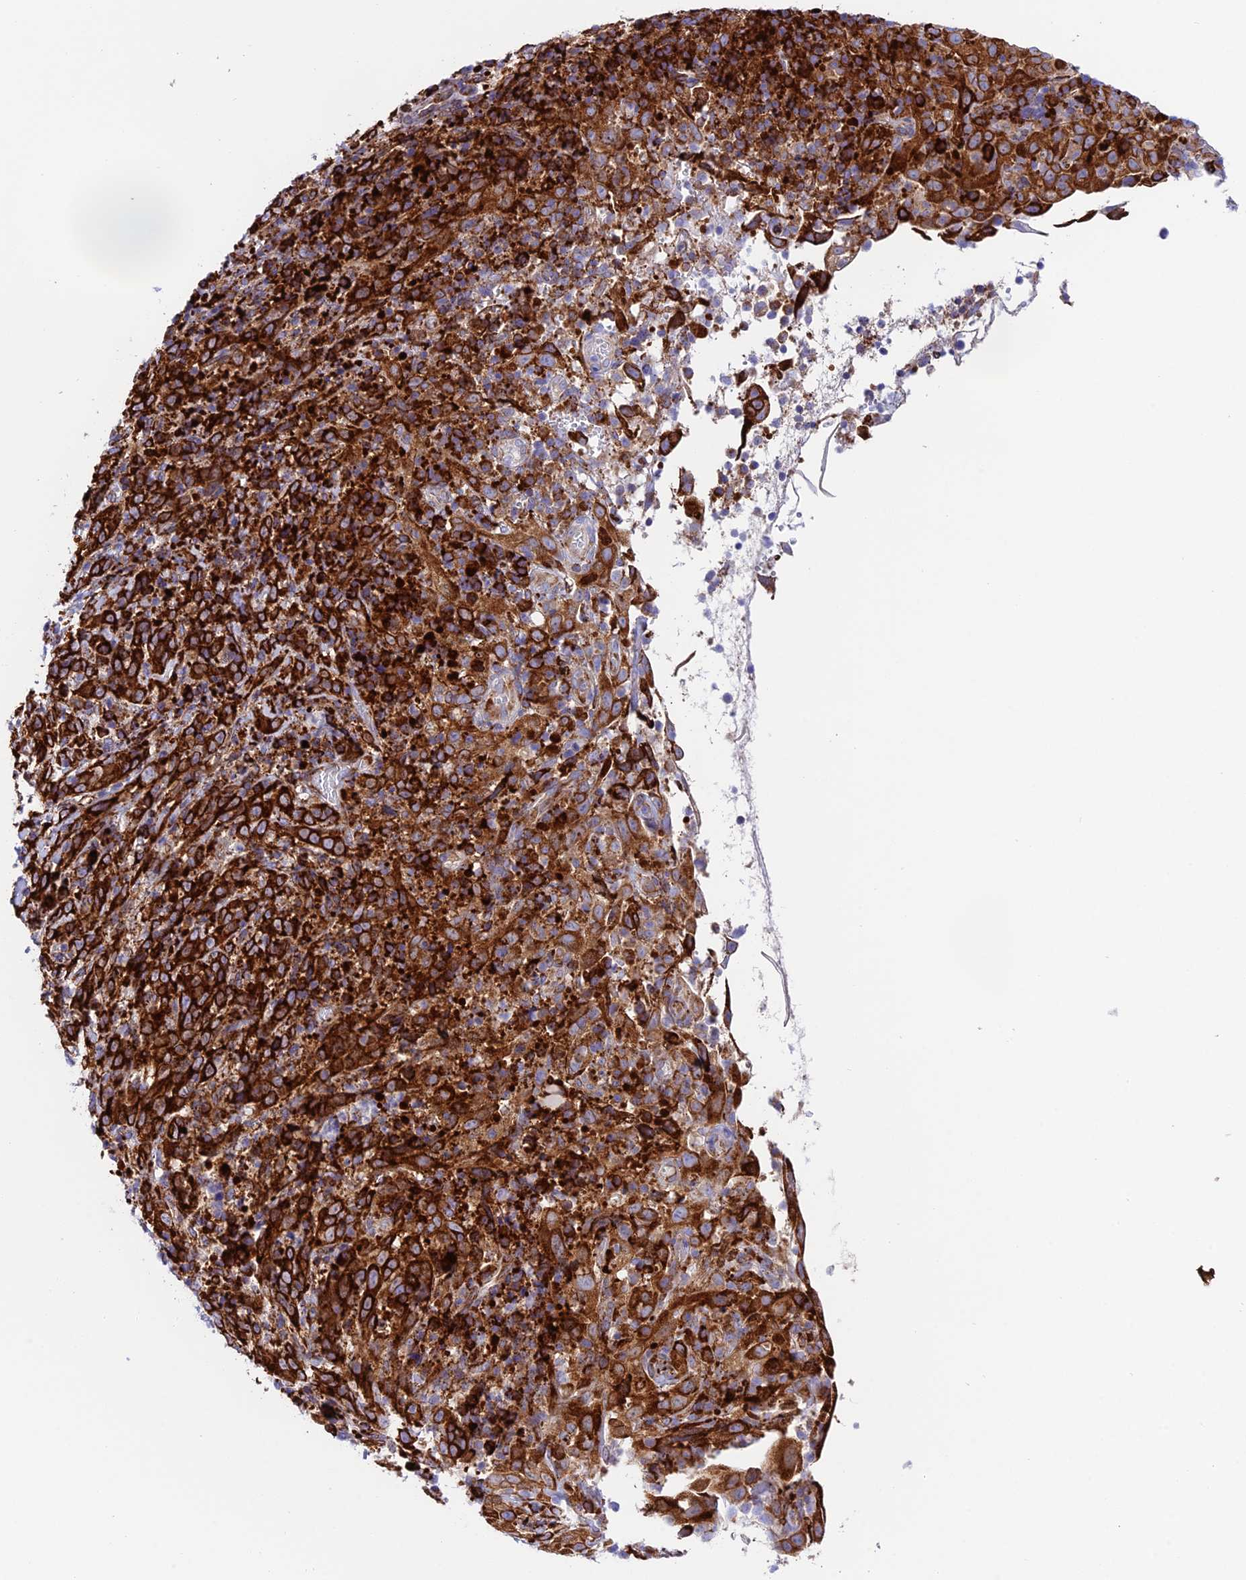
{"staining": {"intensity": "strong", "quantity": ">75%", "location": "cytoplasmic/membranous"}, "tissue": "cervical cancer", "cell_type": "Tumor cells", "image_type": "cancer", "snomed": [{"axis": "morphology", "description": "Squamous cell carcinoma, NOS"}, {"axis": "topography", "description": "Cervix"}], "caption": "The image displays immunohistochemical staining of squamous cell carcinoma (cervical). There is strong cytoplasmic/membranous expression is present in approximately >75% of tumor cells.", "gene": "TUBGCP6", "patient": {"sex": "female", "age": 46}}